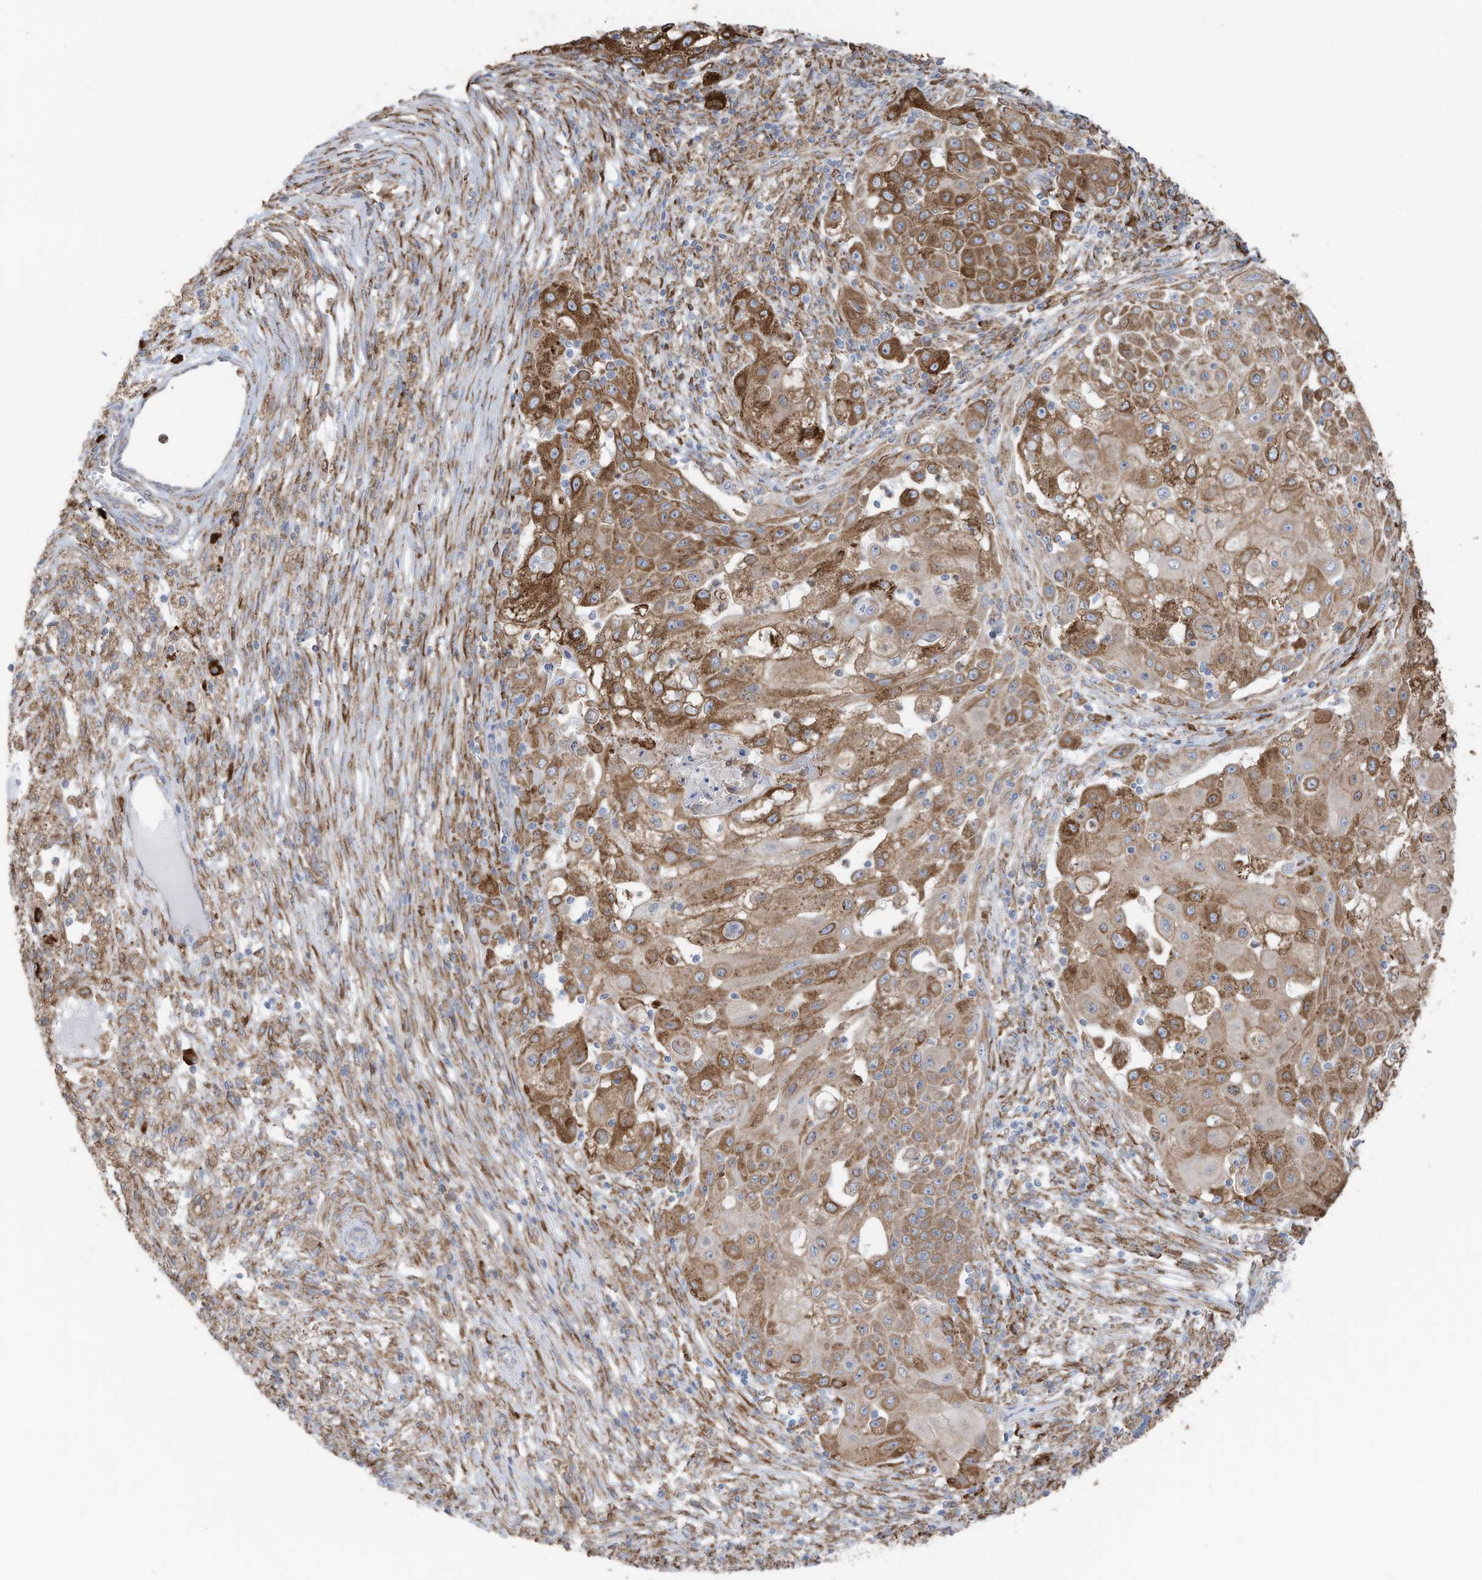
{"staining": {"intensity": "moderate", "quantity": ">75%", "location": "cytoplasmic/membranous"}, "tissue": "ovarian cancer", "cell_type": "Tumor cells", "image_type": "cancer", "snomed": [{"axis": "morphology", "description": "Carcinoma, endometroid"}, {"axis": "topography", "description": "Ovary"}], "caption": "A photomicrograph of human ovarian cancer (endometroid carcinoma) stained for a protein displays moderate cytoplasmic/membranous brown staining in tumor cells.", "gene": "ZNF354C", "patient": {"sex": "female", "age": 42}}